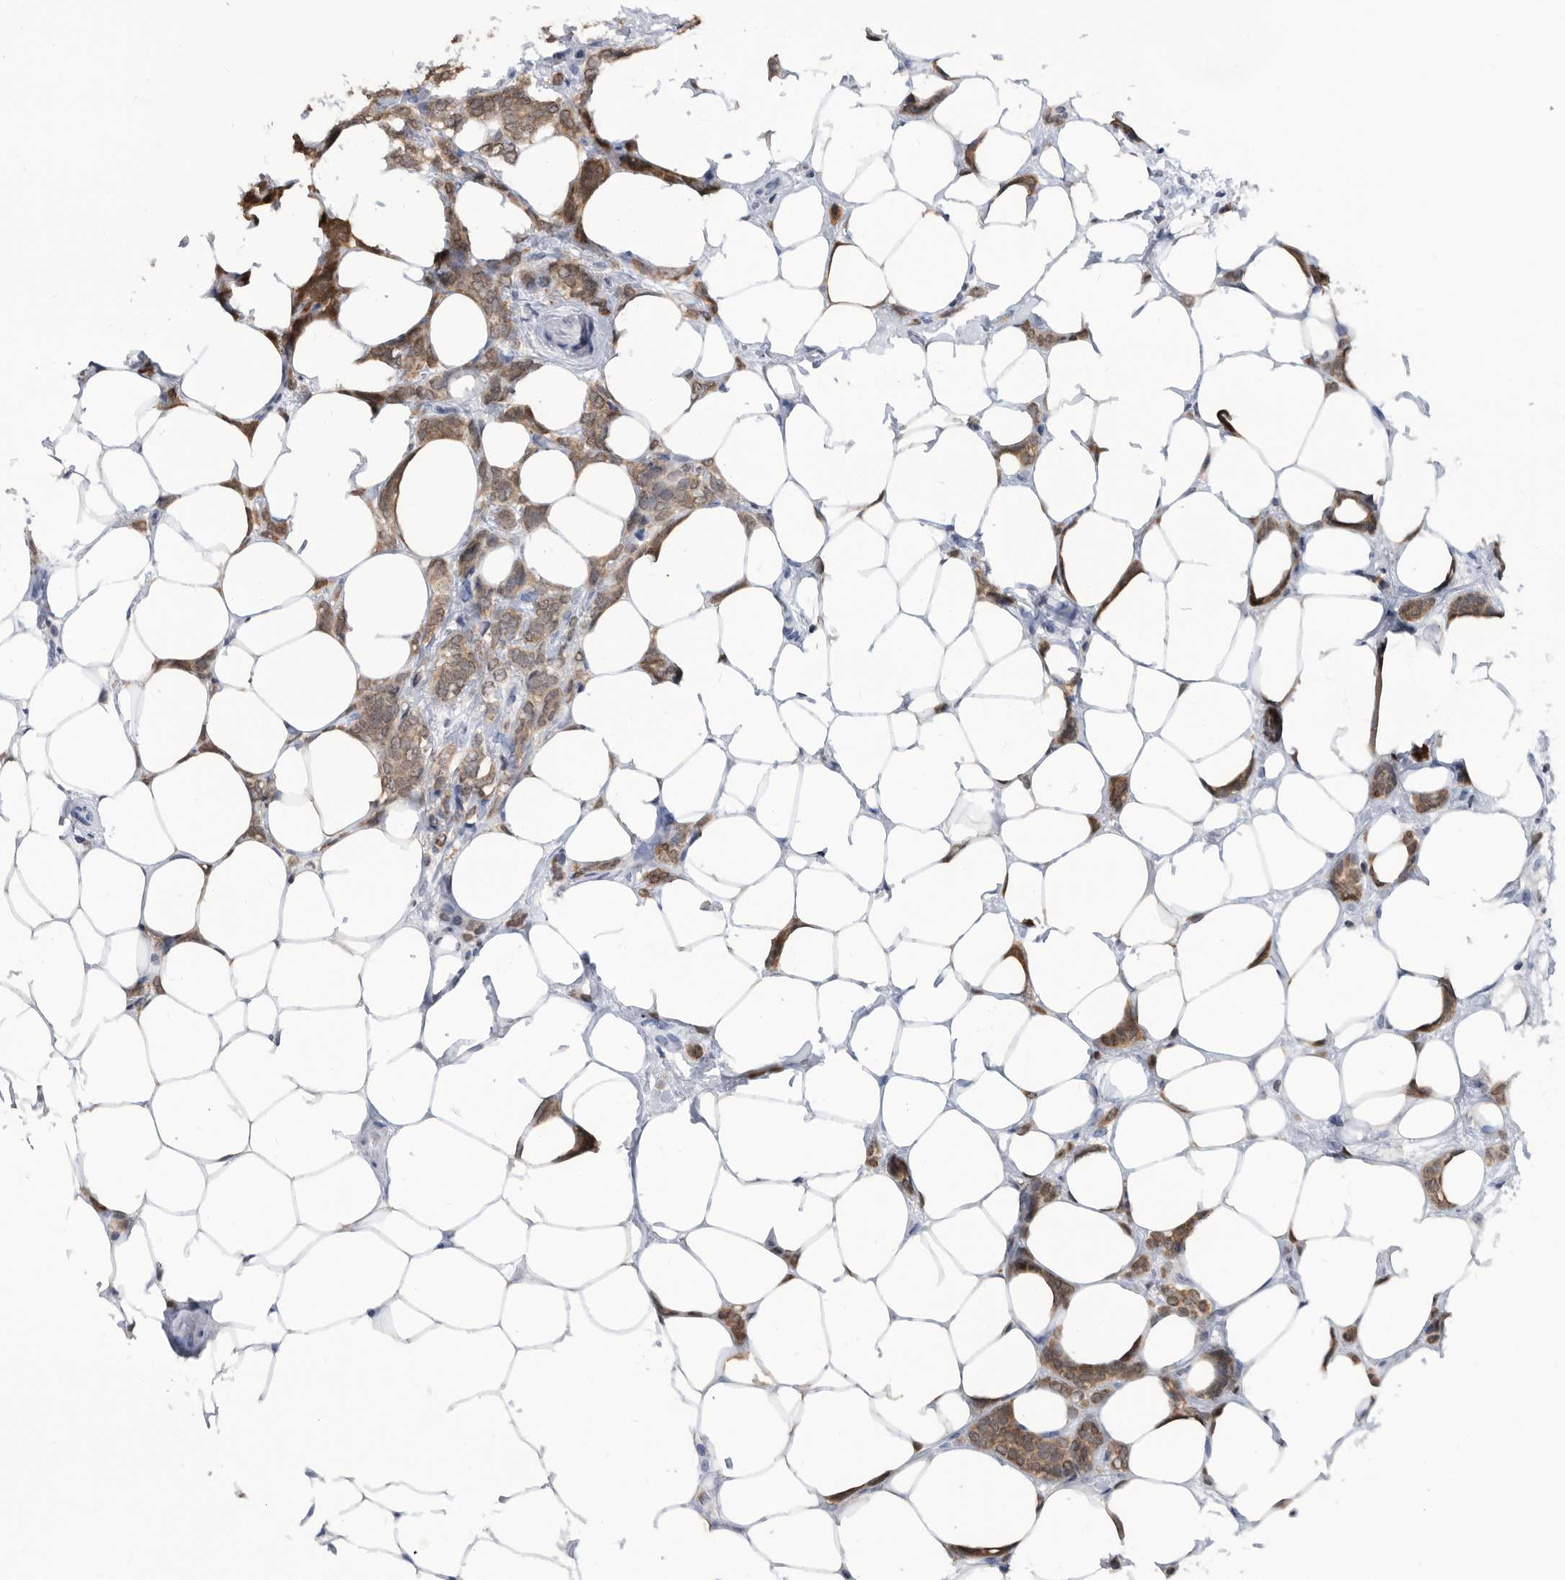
{"staining": {"intensity": "moderate", "quantity": ">75%", "location": "cytoplasmic/membranous"}, "tissue": "breast cancer", "cell_type": "Tumor cells", "image_type": "cancer", "snomed": [{"axis": "morphology", "description": "Lobular carcinoma"}, {"axis": "topography", "description": "Breast"}], "caption": "Brown immunohistochemical staining in human breast cancer (lobular carcinoma) exhibits moderate cytoplasmic/membranous positivity in about >75% of tumor cells. Nuclei are stained in blue.", "gene": "TSTD1", "patient": {"sex": "female", "age": 50}}